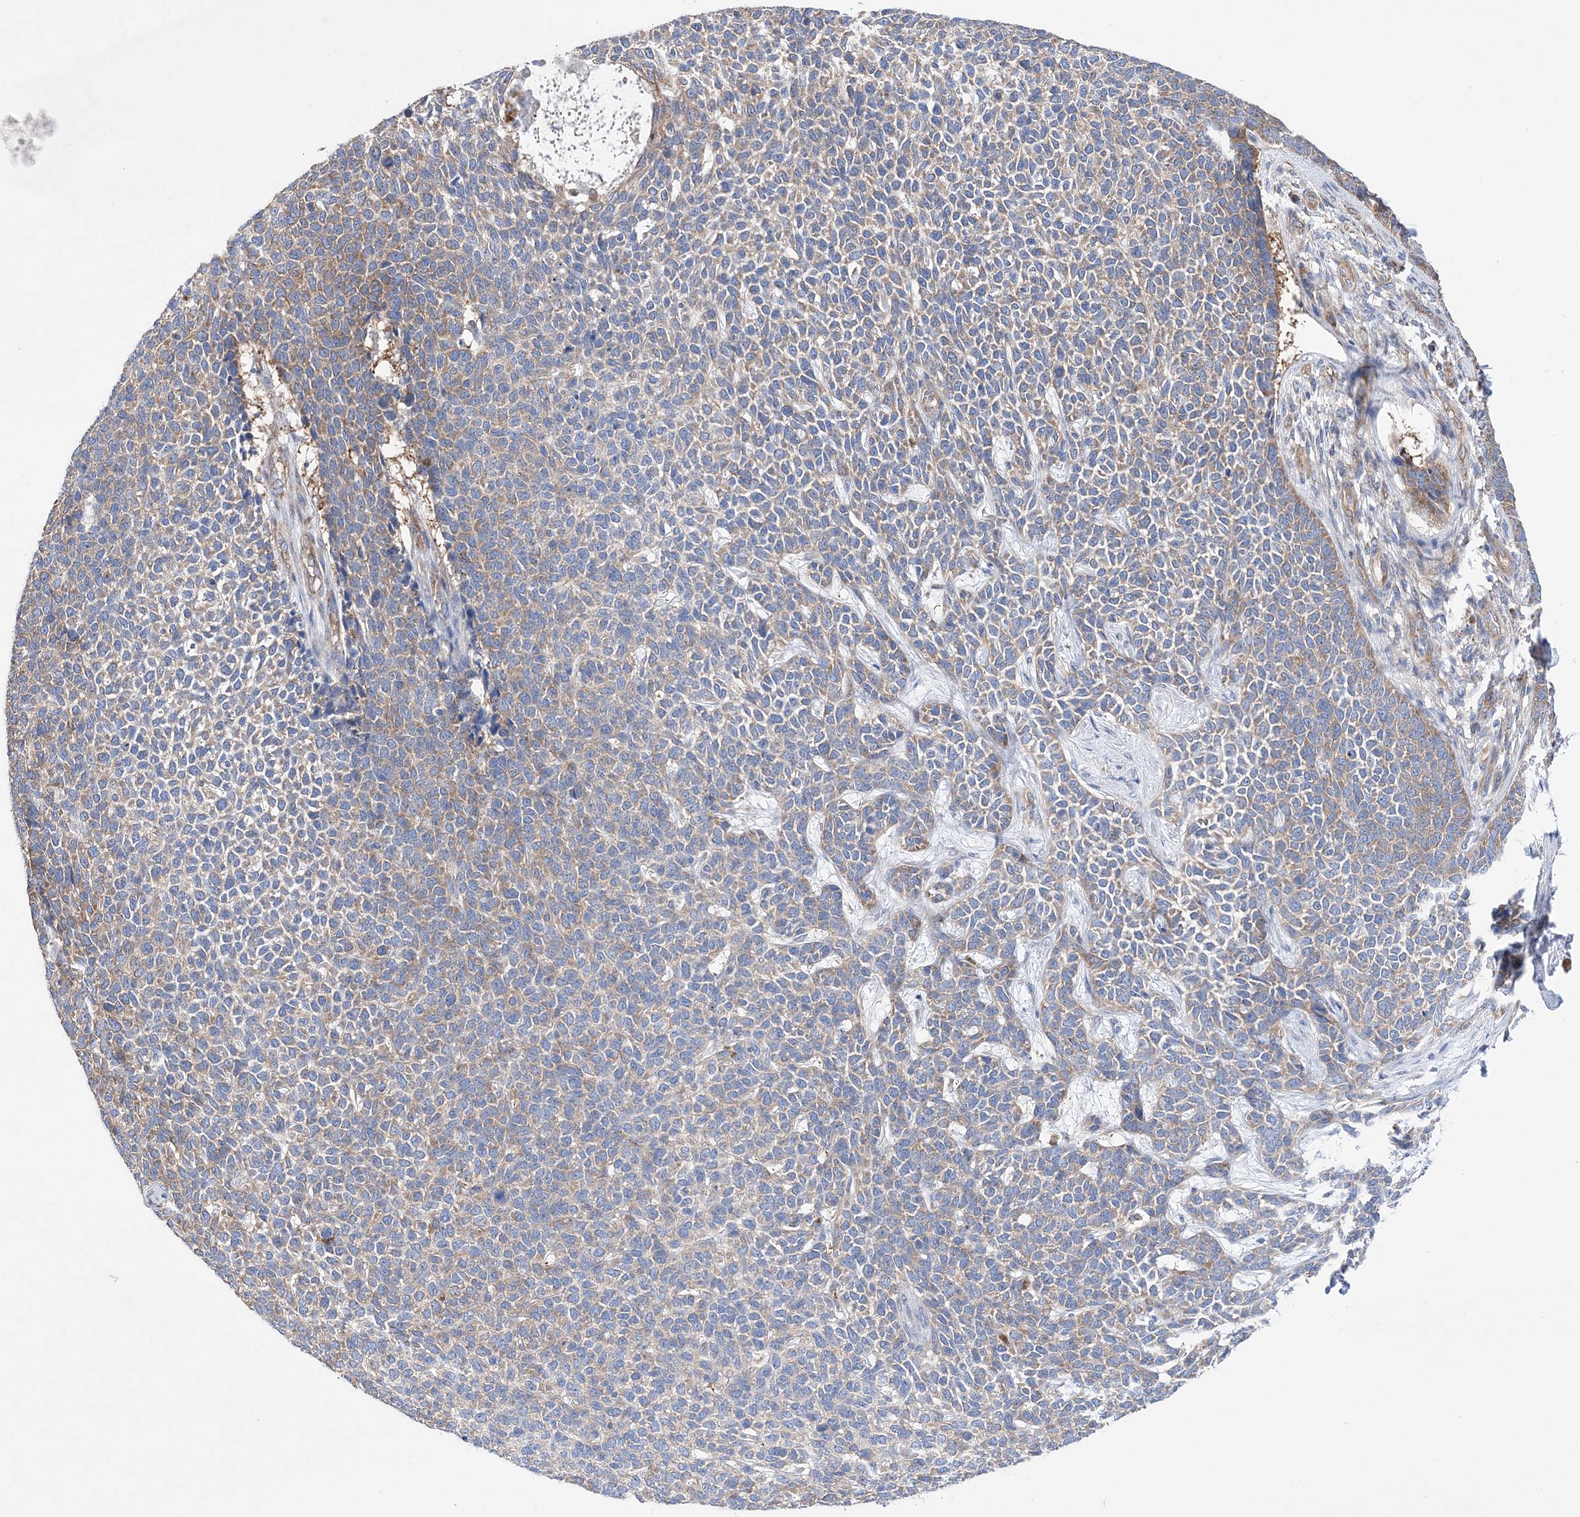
{"staining": {"intensity": "weak", "quantity": ">75%", "location": "cytoplasmic/membranous"}, "tissue": "skin cancer", "cell_type": "Tumor cells", "image_type": "cancer", "snomed": [{"axis": "morphology", "description": "Basal cell carcinoma"}, {"axis": "topography", "description": "Skin"}], "caption": "Human skin basal cell carcinoma stained with a brown dye exhibits weak cytoplasmic/membranous positive expression in approximately >75% of tumor cells.", "gene": "JKAMP", "patient": {"sex": "female", "age": 84}}